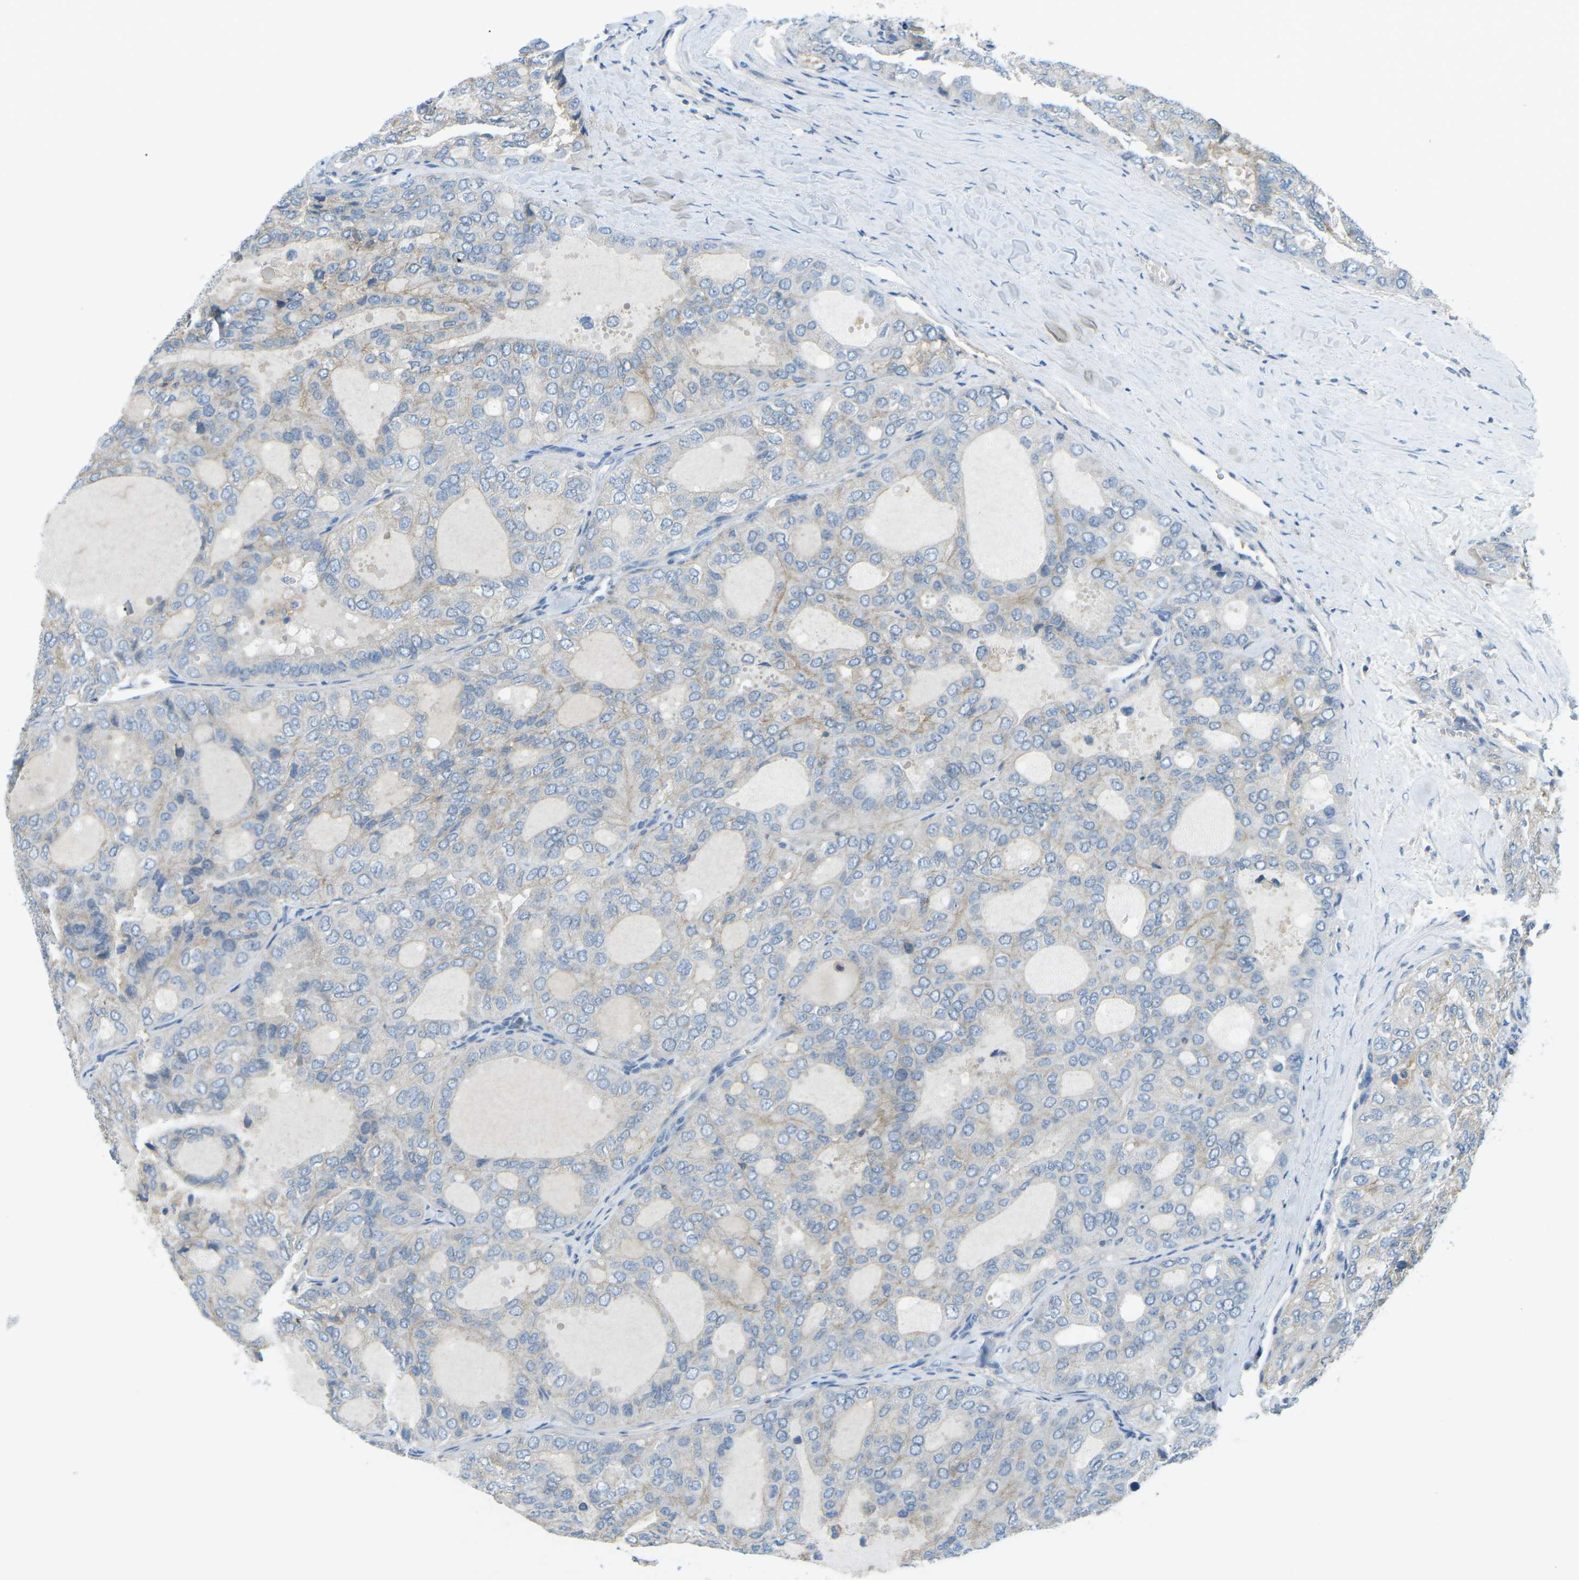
{"staining": {"intensity": "weak", "quantity": "<25%", "location": "cytoplasmic/membranous"}, "tissue": "thyroid cancer", "cell_type": "Tumor cells", "image_type": "cancer", "snomed": [{"axis": "morphology", "description": "Follicular adenoma carcinoma, NOS"}, {"axis": "topography", "description": "Thyroid gland"}], "caption": "There is no significant staining in tumor cells of thyroid cancer (follicular adenoma carcinoma).", "gene": "CD47", "patient": {"sex": "male", "age": 75}}